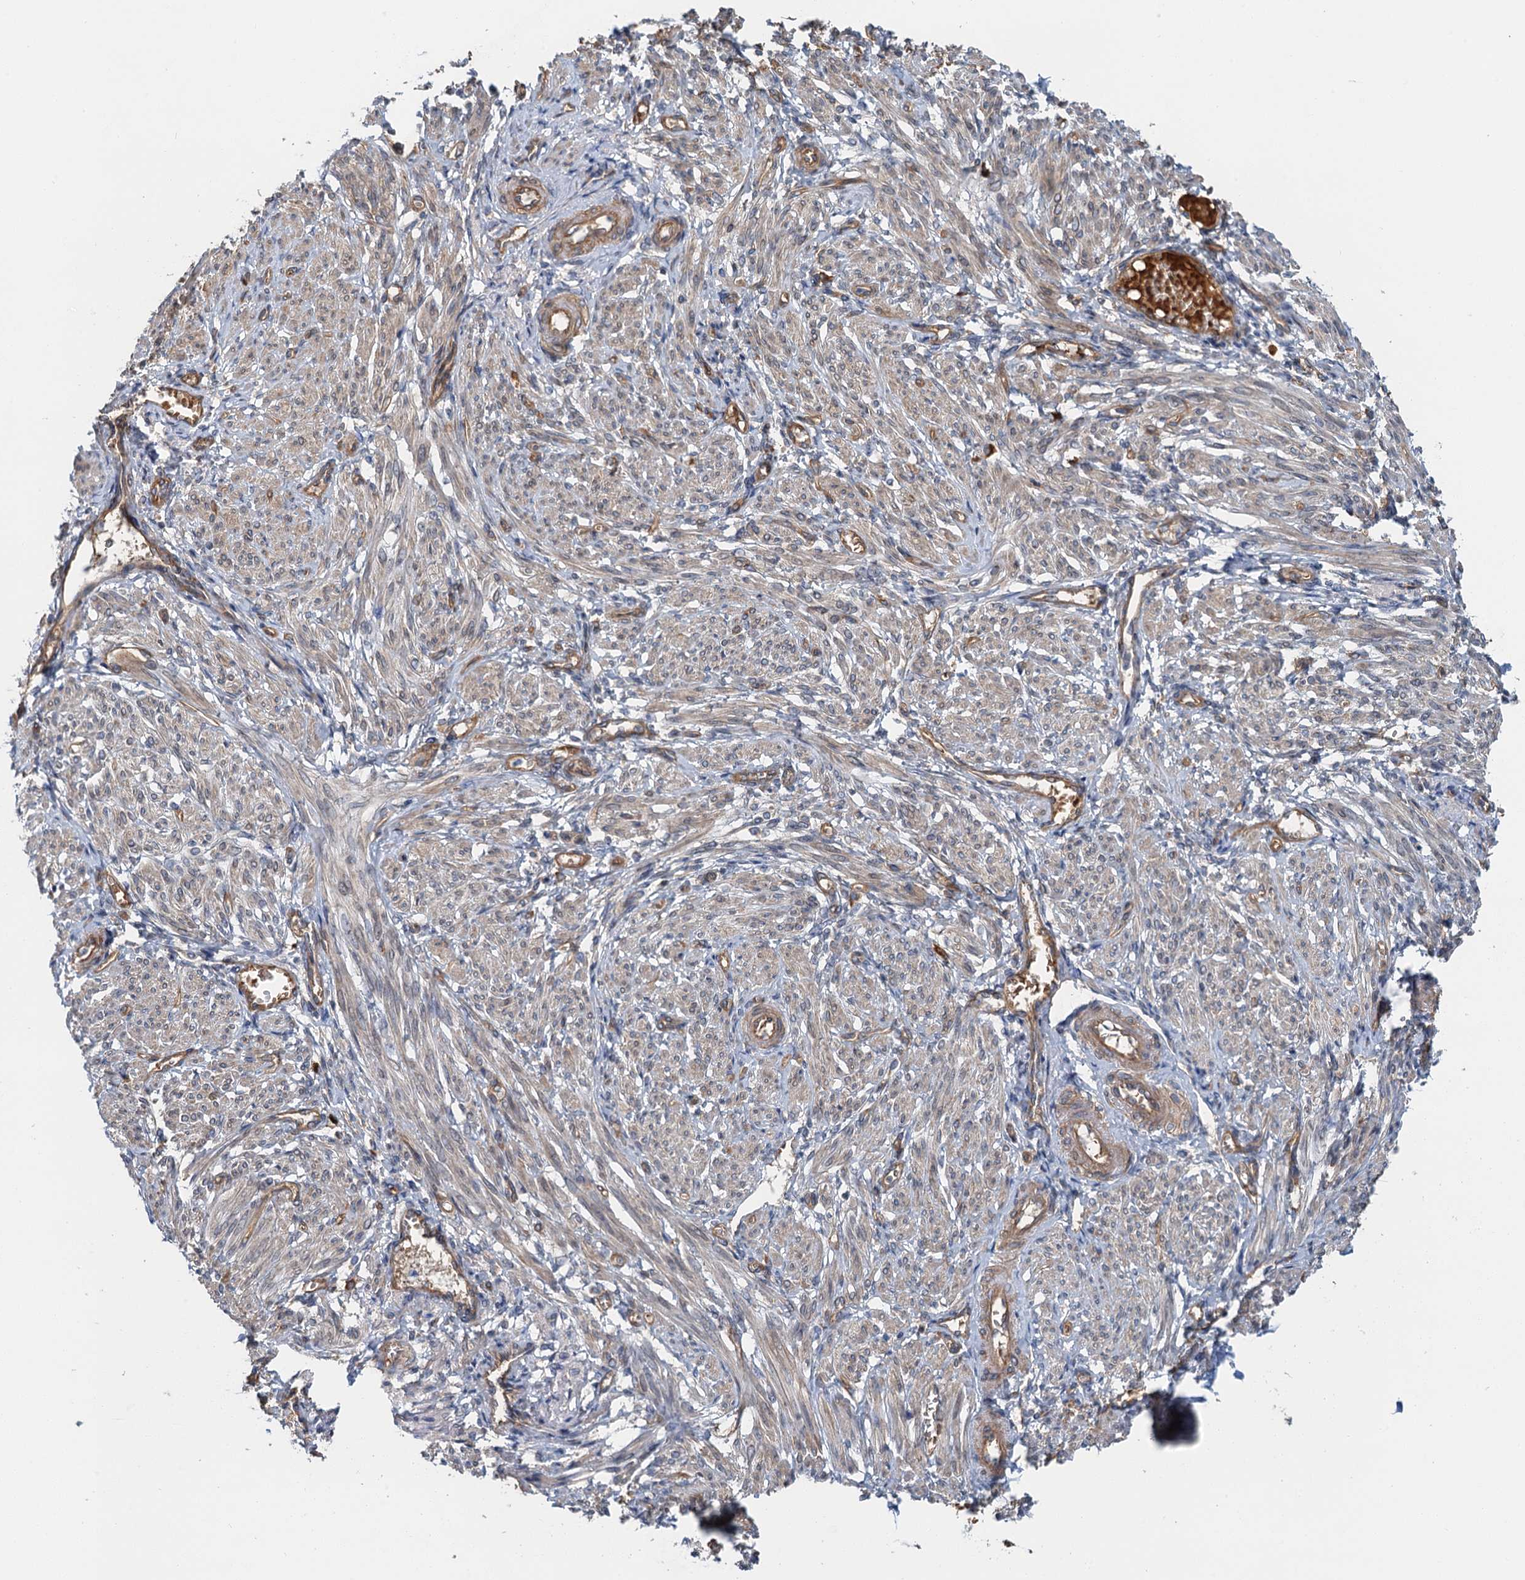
{"staining": {"intensity": "moderate", "quantity": "<25%", "location": "cytoplasmic/membranous"}, "tissue": "smooth muscle", "cell_type": "Smooth muscle cells", "image_type": "normal", "snomed": [{"axis": "morphology", "description": "Normal tissue, NOS"}, {"axis": "topography", "description": "Smooth muscle"}], "caption": "IHC staining of unremarkable smooth muscle, which displays low levels of moderate cytoplasmic/membranous positivity in approximately <25% of smooth muscle cells indicating moderate cytoplasmic/membranous protein positivity. The staining was performed using DAB (brown) for protein detection and nuclei were counterstained in hematoxylin (blue).", "gene": "ROGDI", "patient": {"sex": "female", "age": 39}}